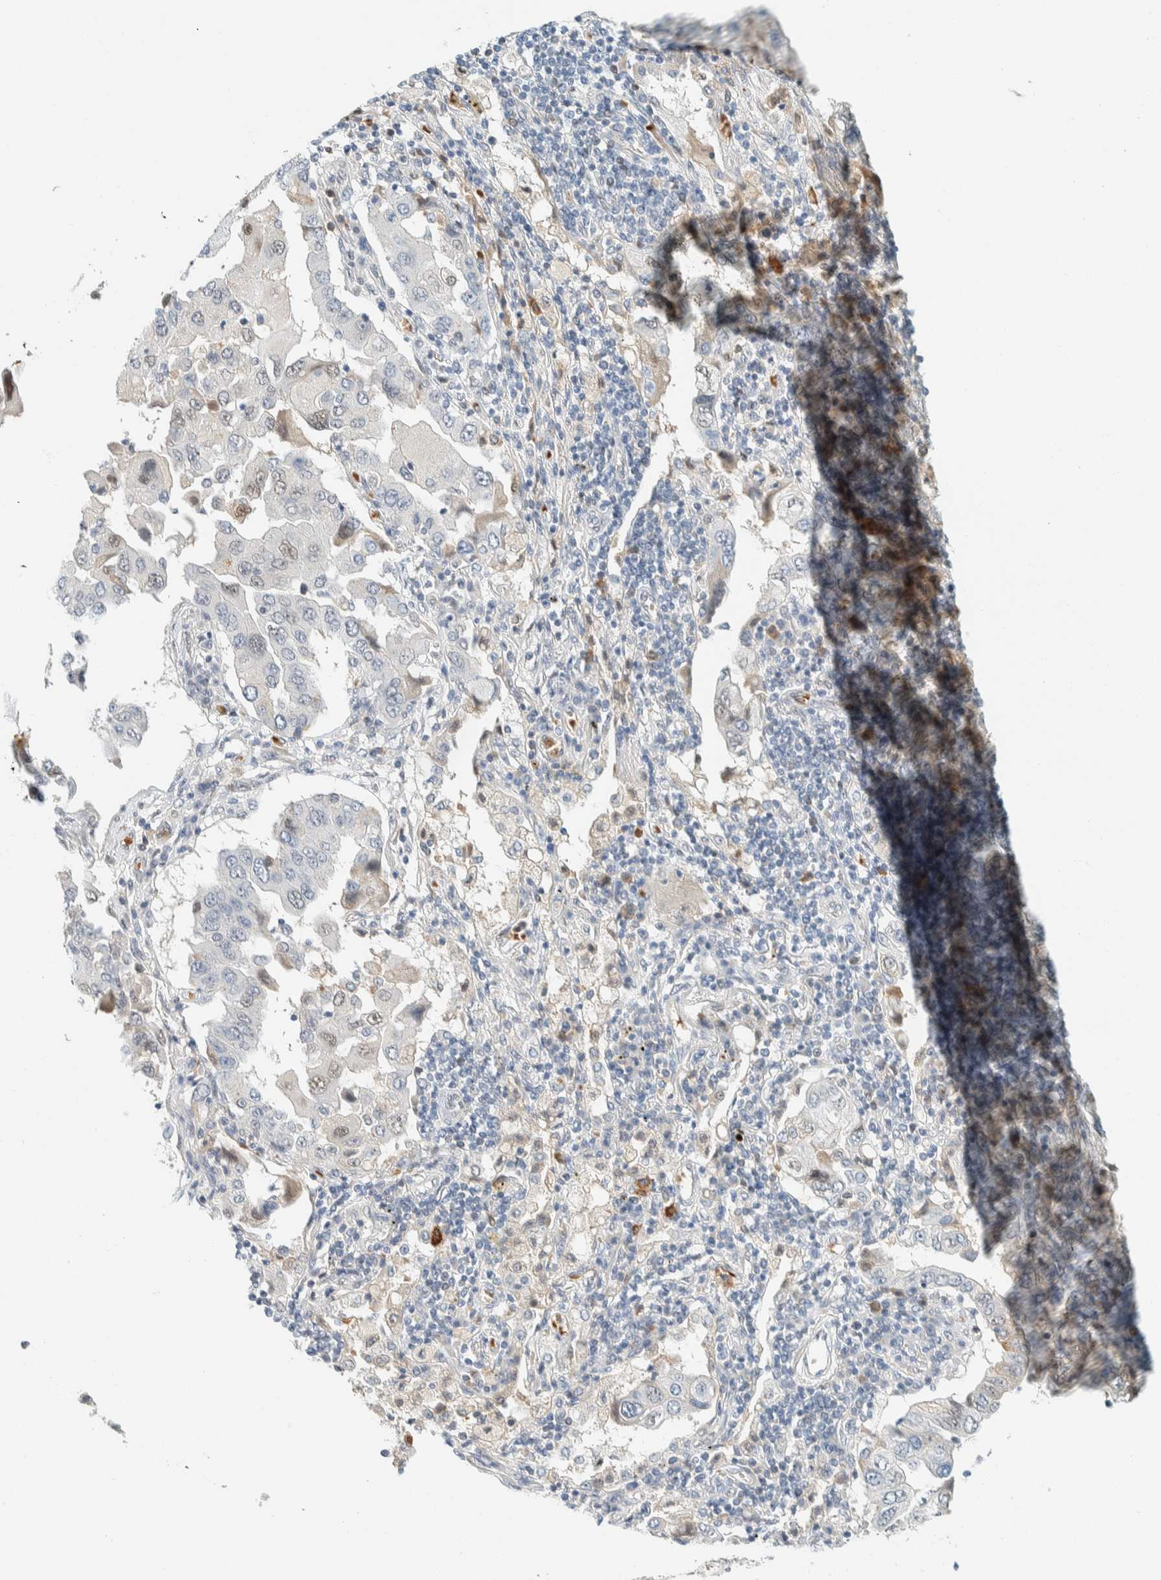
{"staining": {"intensity": "weak", "quantity": "<25%", "location": "nuclear"}, "tissue": "lung cancer", "cell_type": "Tumor cells", "image_type": "cancer", "snomed": [{"axis": "morphology", "description": "Adenocarcinoma, NOS"}, {"axis": "topography", "description": "Lung"}], "caption": "Immunohistochemistry micrograph of lung cancer stained for a protein (brown), which shows no positivity in tumor cells.", "gene": "TSTD2", "patient": {"sex": "female", "age": 65}}